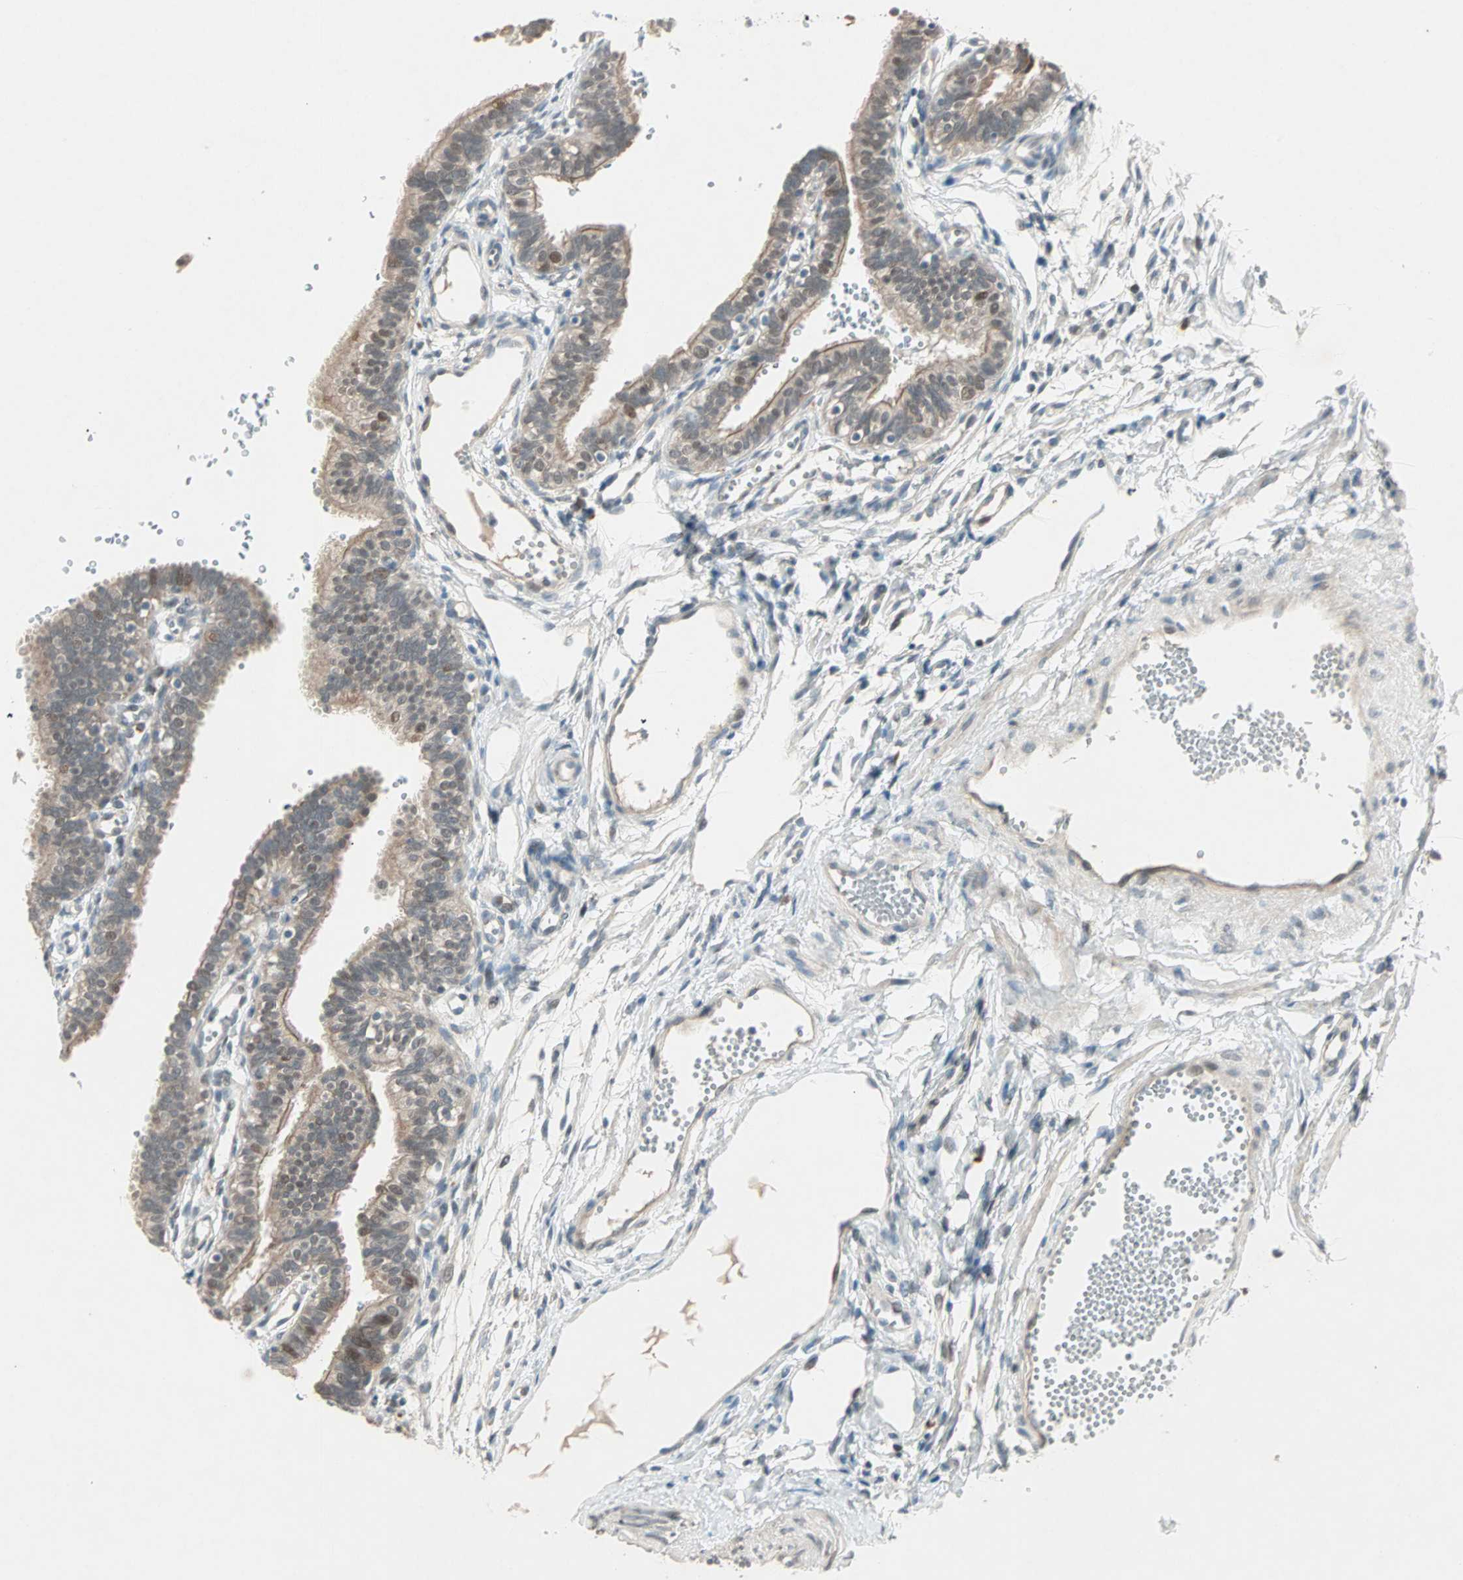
{"staining": {"intensity": "moderate", "quantity": ">75%", "location": "cytoplasmic/membranous,nuclear"}, "tissue": "fallopian tube", "cell_type": "Glandular cells", "image_type": "normal", "snomed": [{"axis": "morphology", "description": "Normal tissue, NOS"}, {"axis": "topography", "description": "Fallopian tube"}, {"axis": "topography", "description": "Placenta"}], "caption": "Immunohistochemical staining of unremarkable human fallopian tube demonstrates moderate cytoplasmic/membranous,nuclear protein positivity in approximately >75% of glandular cells. Using DAB (3,3'-diaminobenzidine) (brown) and hematoxylin (blue) stains, captured at high magnification using brightfield microscopy.", "gene": "RTL6", "patient": {"sex": "female", "age": 34}}